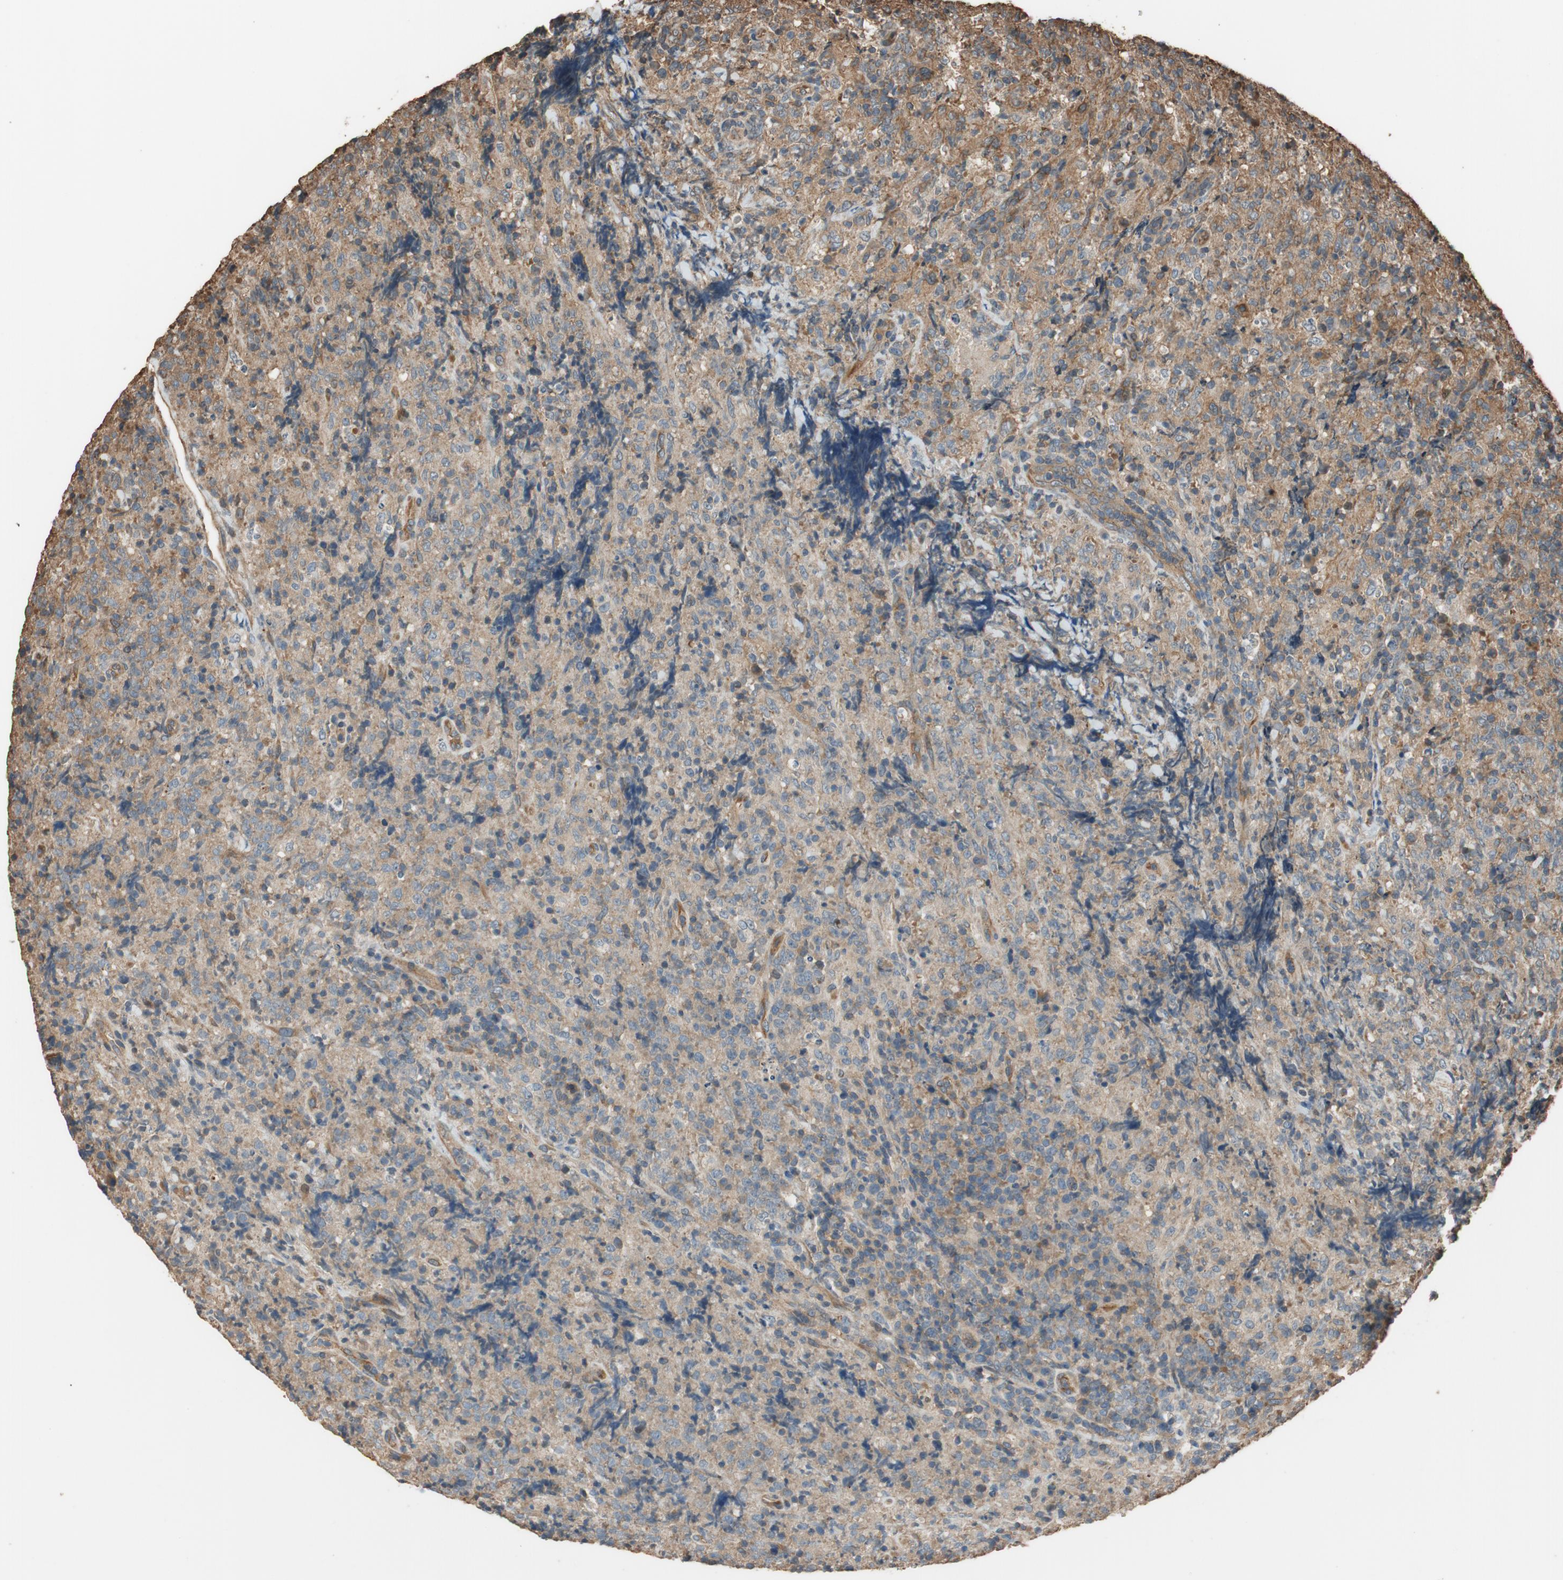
{"staining": {"intensity": "weak", "quantity": ">75%", "location": "cytoplasmic/membranous"}, "tissue": "lymphoma", "cell_type": "Tumor cells", "image_type": "cancer", "snomed": [{"axis": "morphology", "description": "Malignant lymphoma, non-Hodgkin's type, High grade"}, {"axis": "topography", "description": "Tonsil"}], "caption": "An IHC image of neoplastic tissue is shown. Protein staining in brown highlights weak cytoplasmic/membranous positivity in high-grade malignant lymphoma, non-Hodgkin's type within tumor cells.", "gene": "MST1R", "patient": {"sex": "female", "age": 36}}